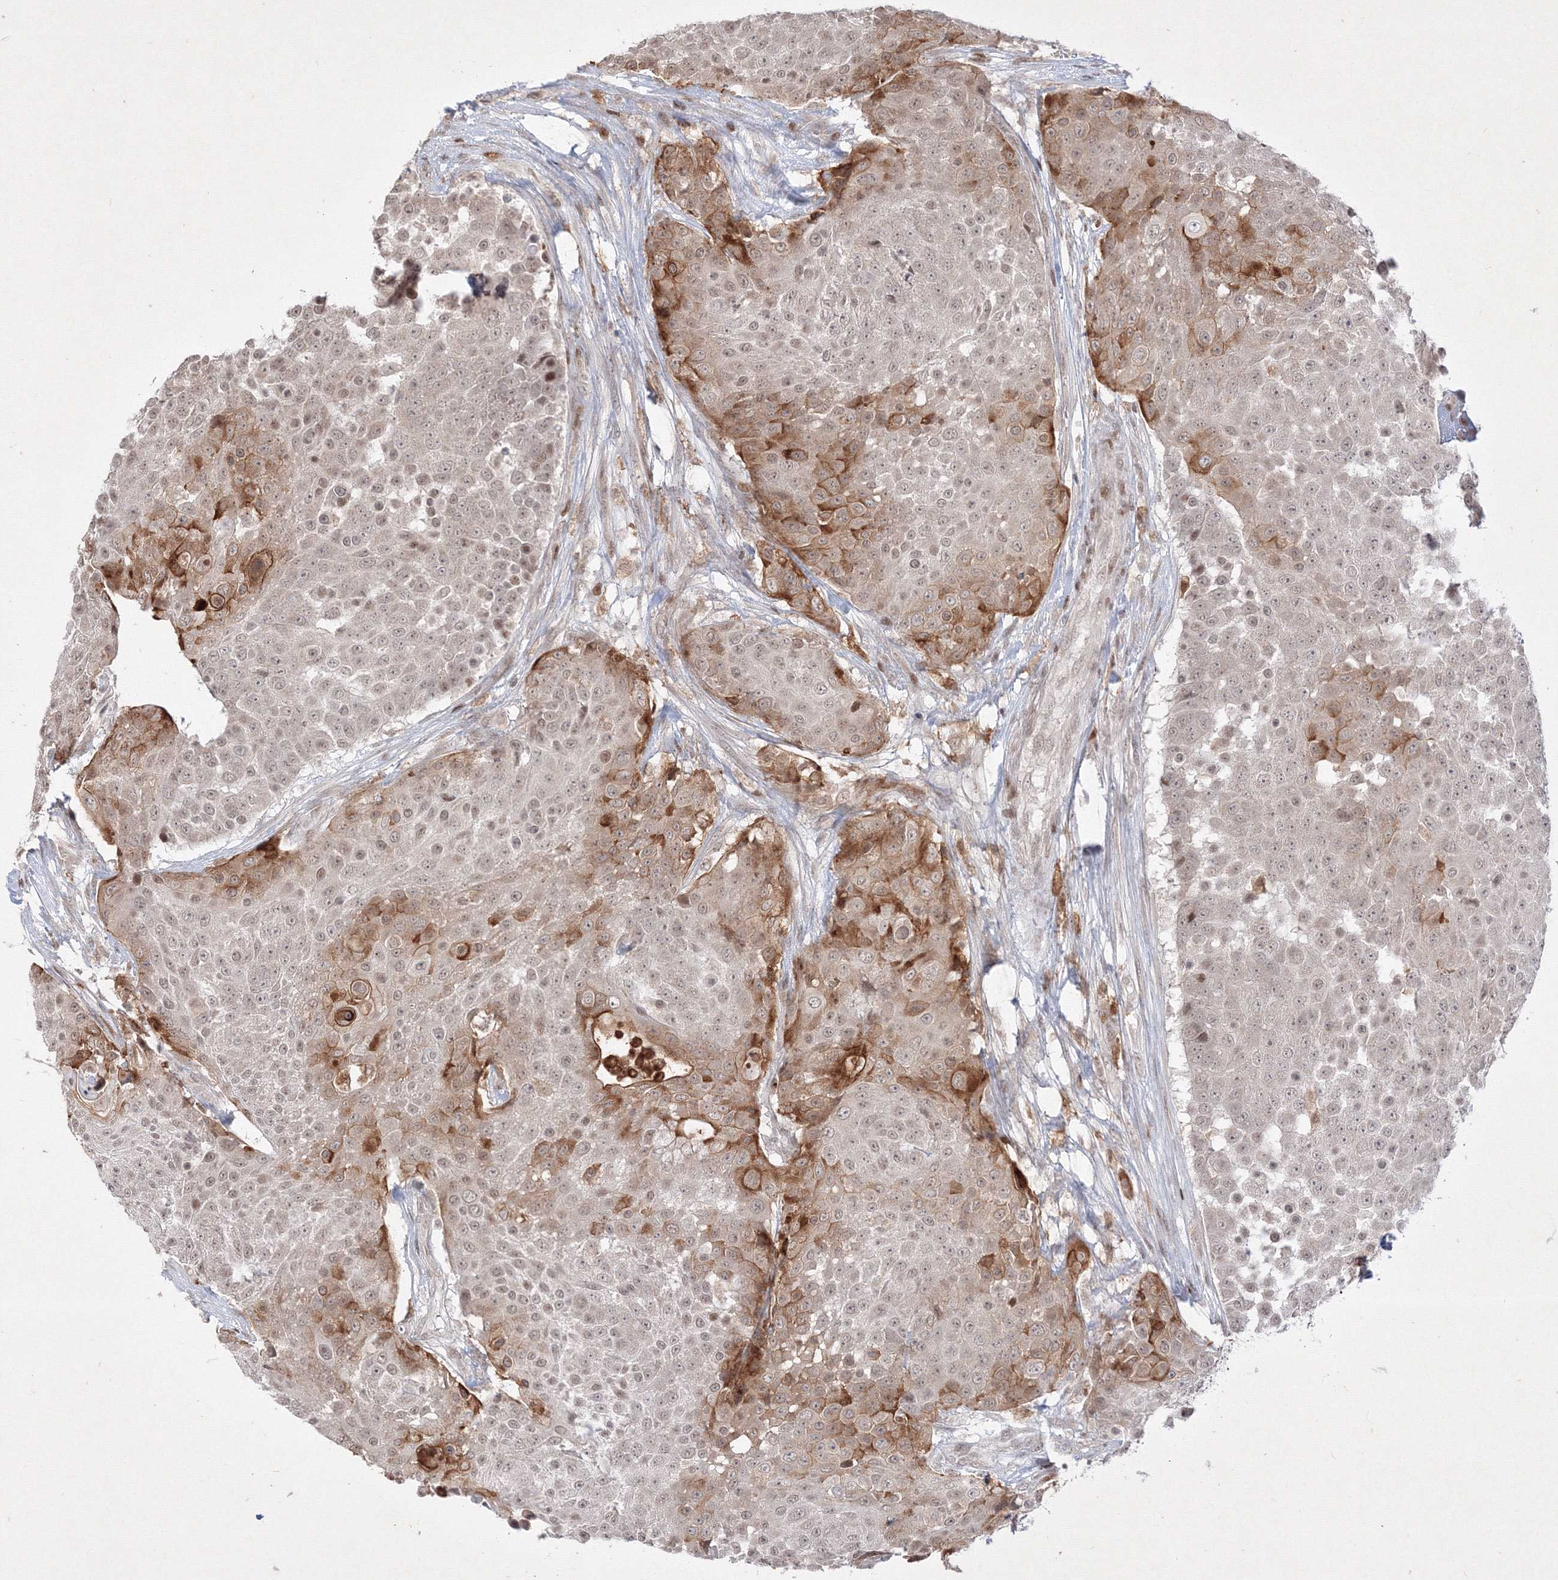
{"staining": {"intensity": "moderate", "quantity": "<25%", "location": "cytoplasmic/membranous,nuclear"}, "tissue": "urothelial cancer", "cell_type": "Tumor cells", "image_type": "cancer", "snomed": [{"axis": "morphology", "description": "Urothelial carcinoma, High grade"}, {"axis": "topography", "description": "Urinary bladder"}], "caption": "Immunohistochemistry histopathology image of urothelial cancer stained for a protein (brown), which demonstrates low levels of moderate cytoplasmic/membranous and nuclear positivity in about <25% of tumor cells.", "gene": "TAB1", "patient": {"sex": "female", "age": 63}}